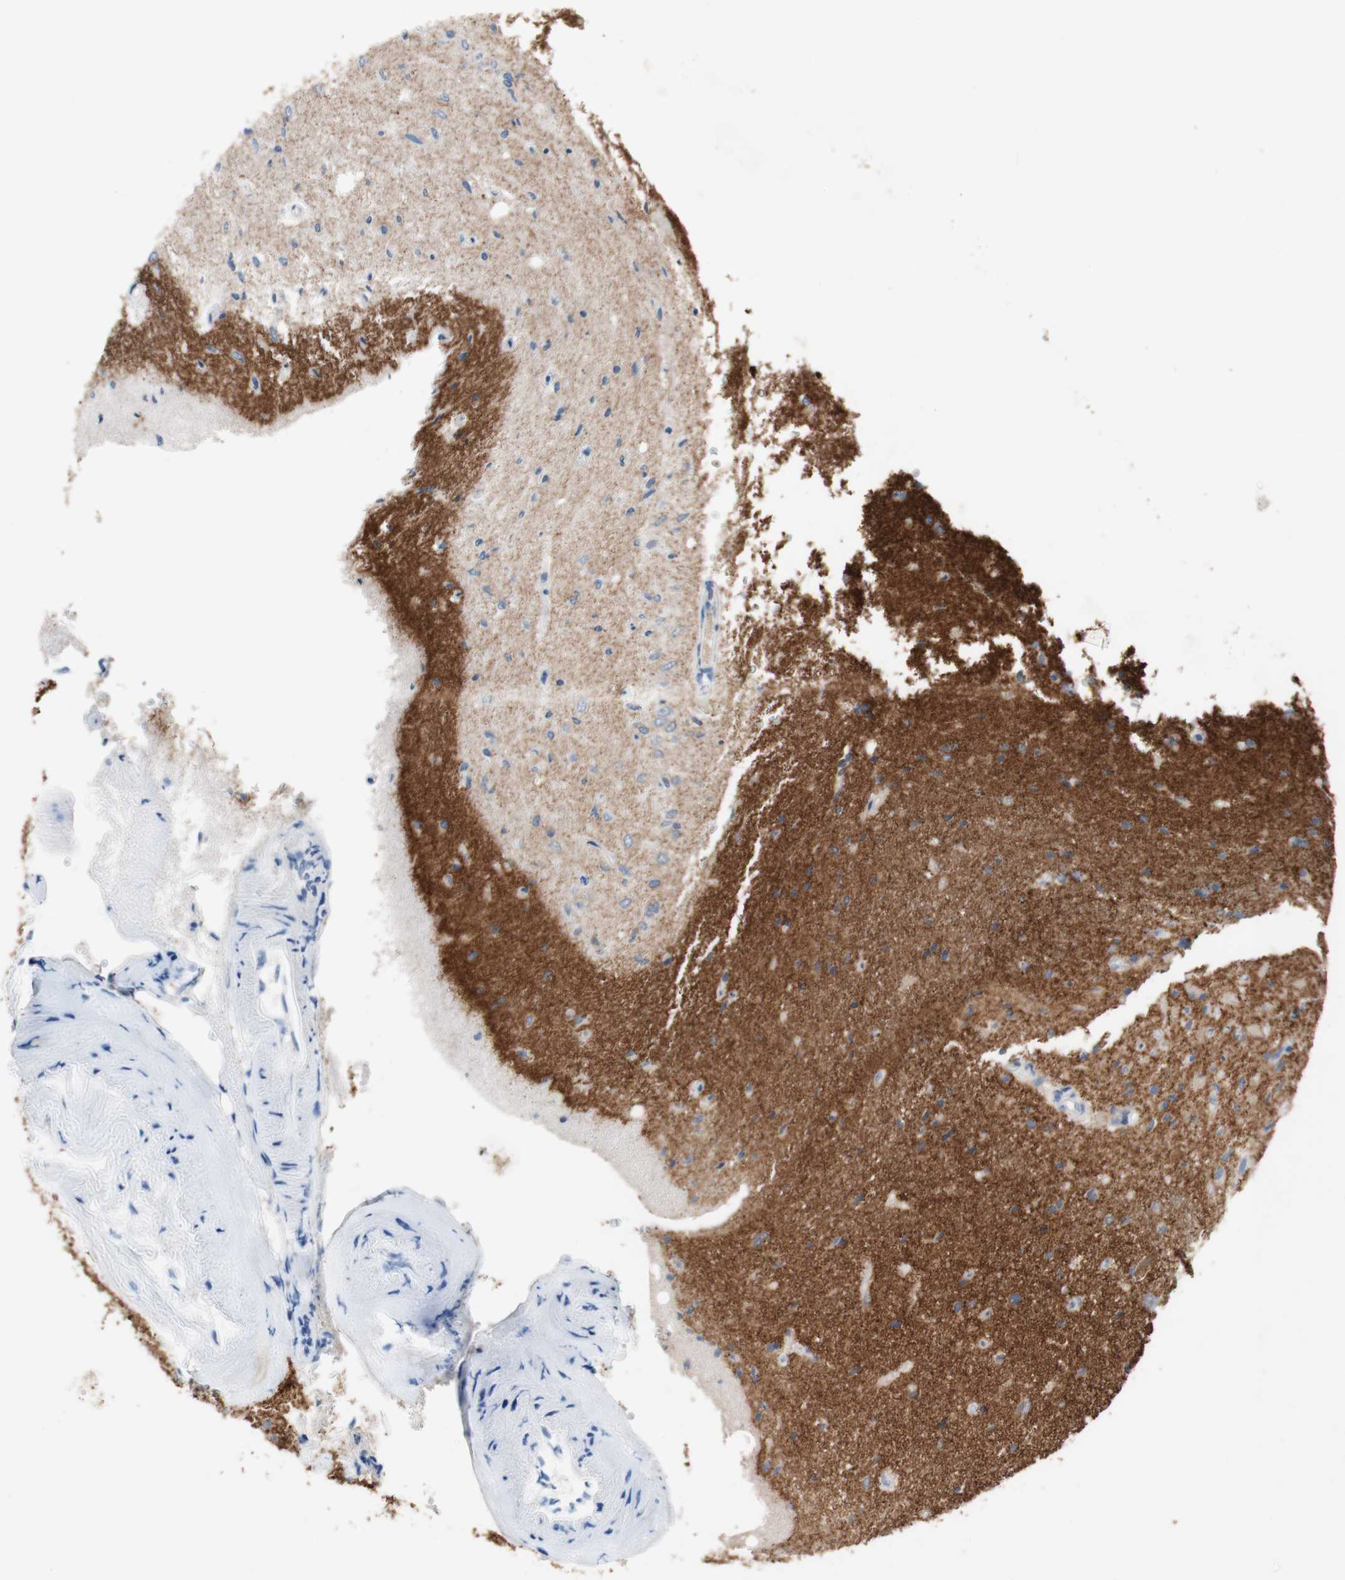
{"staining": {"intensity": "negative", "quantity": "none", "location": "none"}, "tissue": "glioma", "cell_type": "Tumor cells", "image_type": "cancer", "snomed": [{"axis": "morphology", "description": "Glioma, malignant, Low grade"}, {"axis": "topography", "description": "Brain"}], "caption": "This is an immunohistochemistry (IHC) image of human glioma. There is no expression in tumor cells.", "gene": "PACSIN1", "patient": {"sex": "male", "age": 77}}